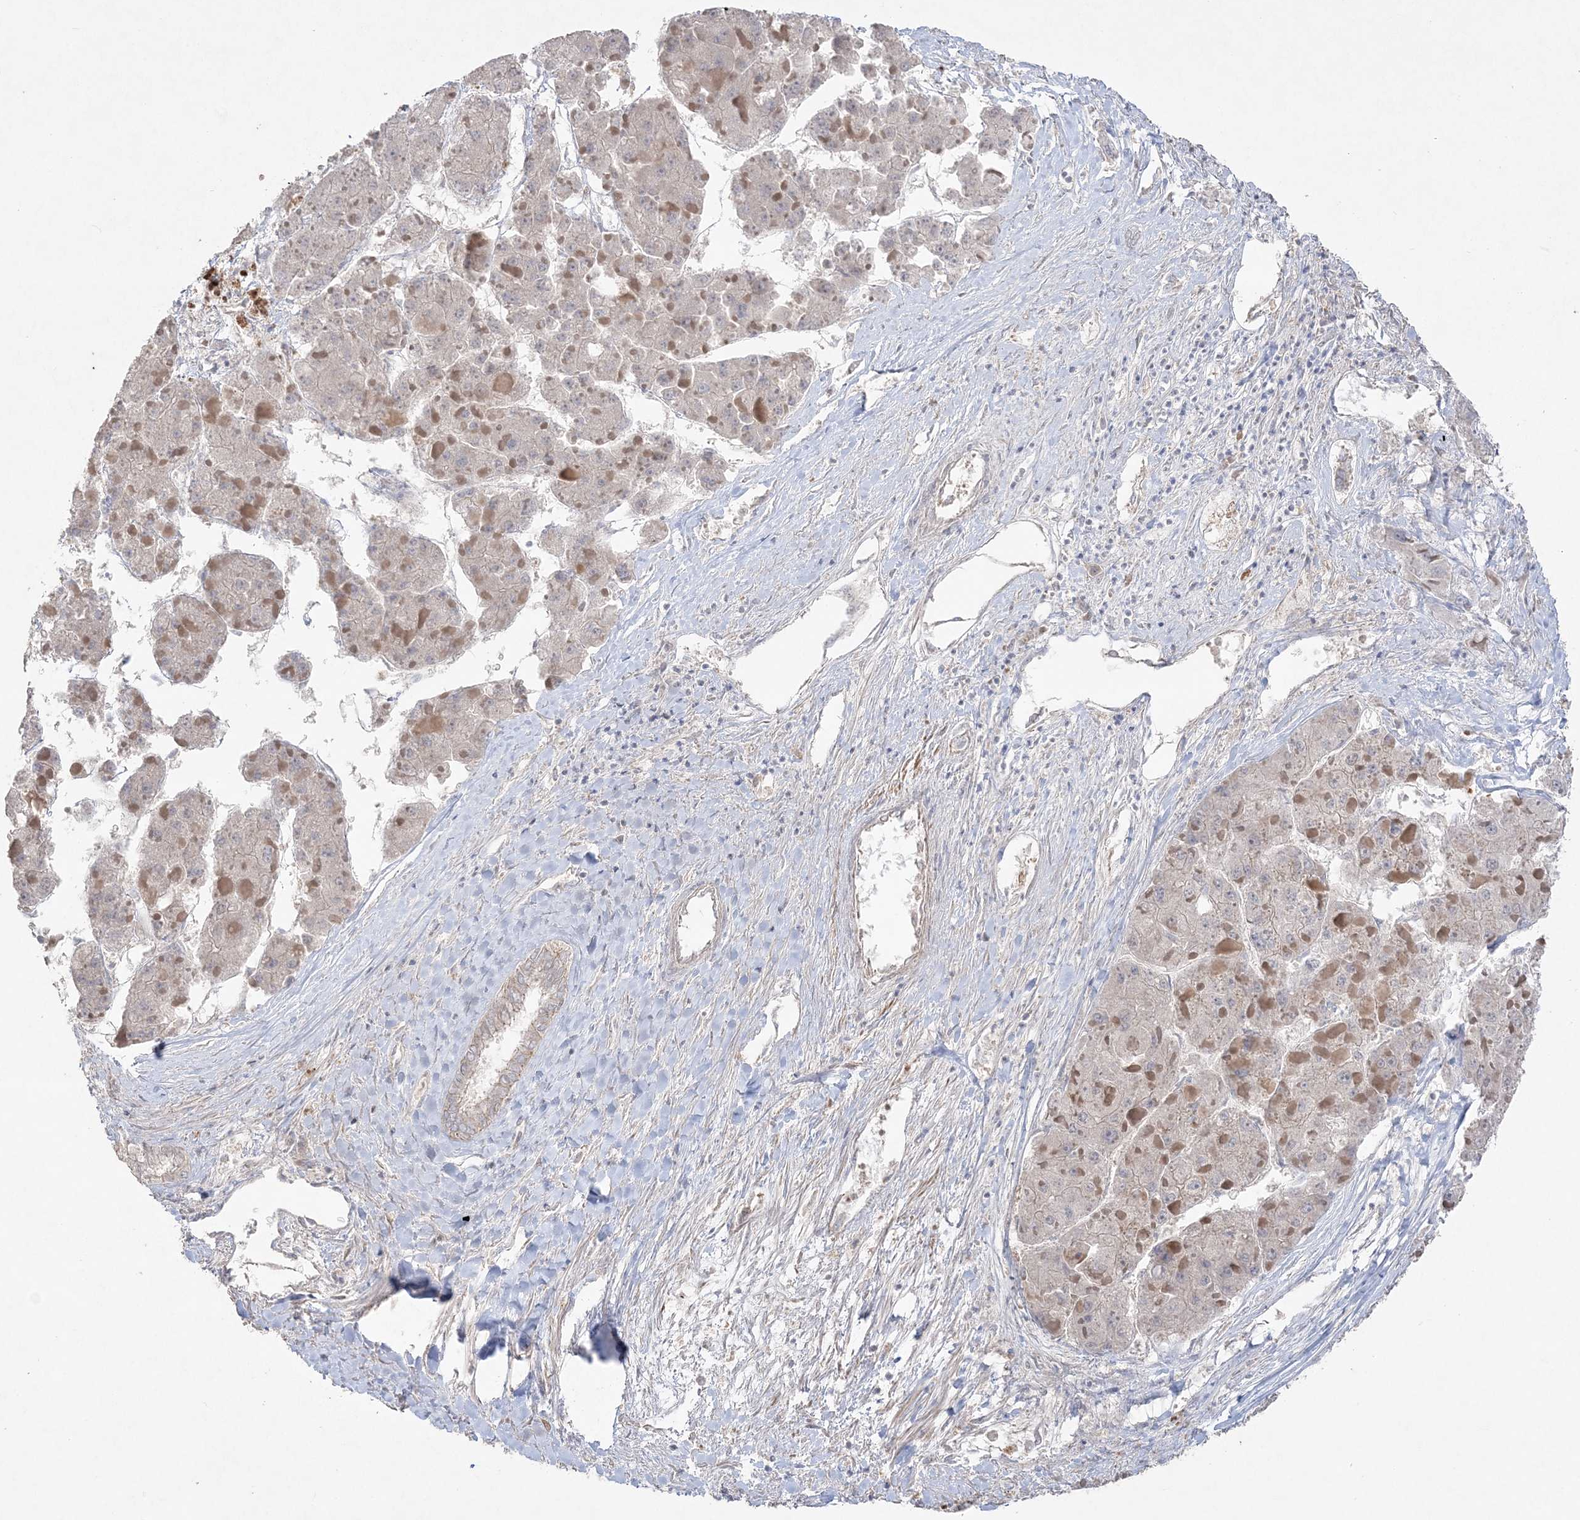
{"staining": {"intensity": "negative", "quantity": "none", "location": "none"}, "tissue": "liver cancer", "cell_type": "Tumor cells", "image_type": "cancer", "snomed": [{"axis": "morphology", "description": "Carcinoma, Hepatocellular, NOS"}, {"axis": "topography", "description": "Liver"}], "caption": "Liver hepatocellular carcinoma stained for a protein using immunohistochemistry demonstrates no staining tumor cells.", "gene": "SH3BP4", "patient": {"sex": "female", "age": 73}}